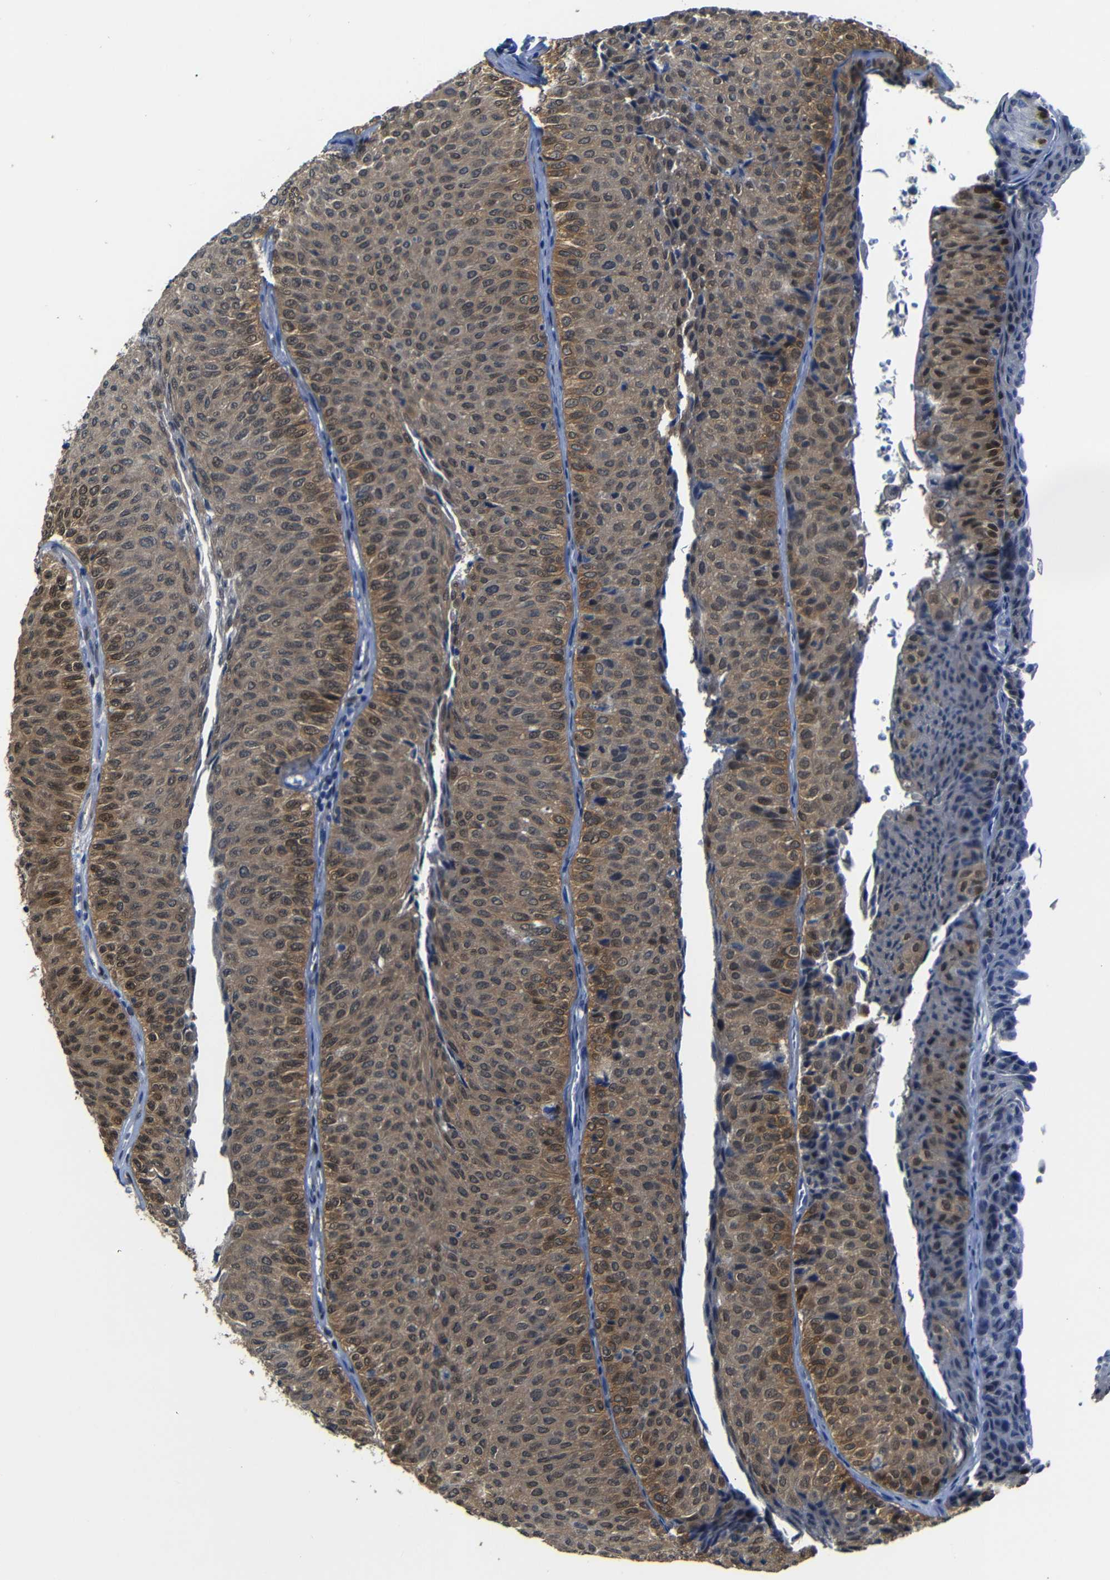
{"staining": {"intensity": "moderate", "quantity": ">75%", "location": "cytoplasmic/membranous,nuclear"}, "tissue": "urothelial cancer", "cell_type": "Tumor cells", "image_type": "cancer", "snomed": [{"axis": "morphology", "description": "Urothelial carcinoma, Low grade"}, {"axis": "topography", "description": "Urinary bladder"}], "caption": "Immunohistochemical staining of urothelial carcinoma (low-grade) demonstrates medium levels of moderate cytoplasmic/membranous and nuclear staining in about >75% of tumor cells. Nuclei are stained in blue.", "gene": "YAP1", "patient": {"sex": "male", "age": 78}}